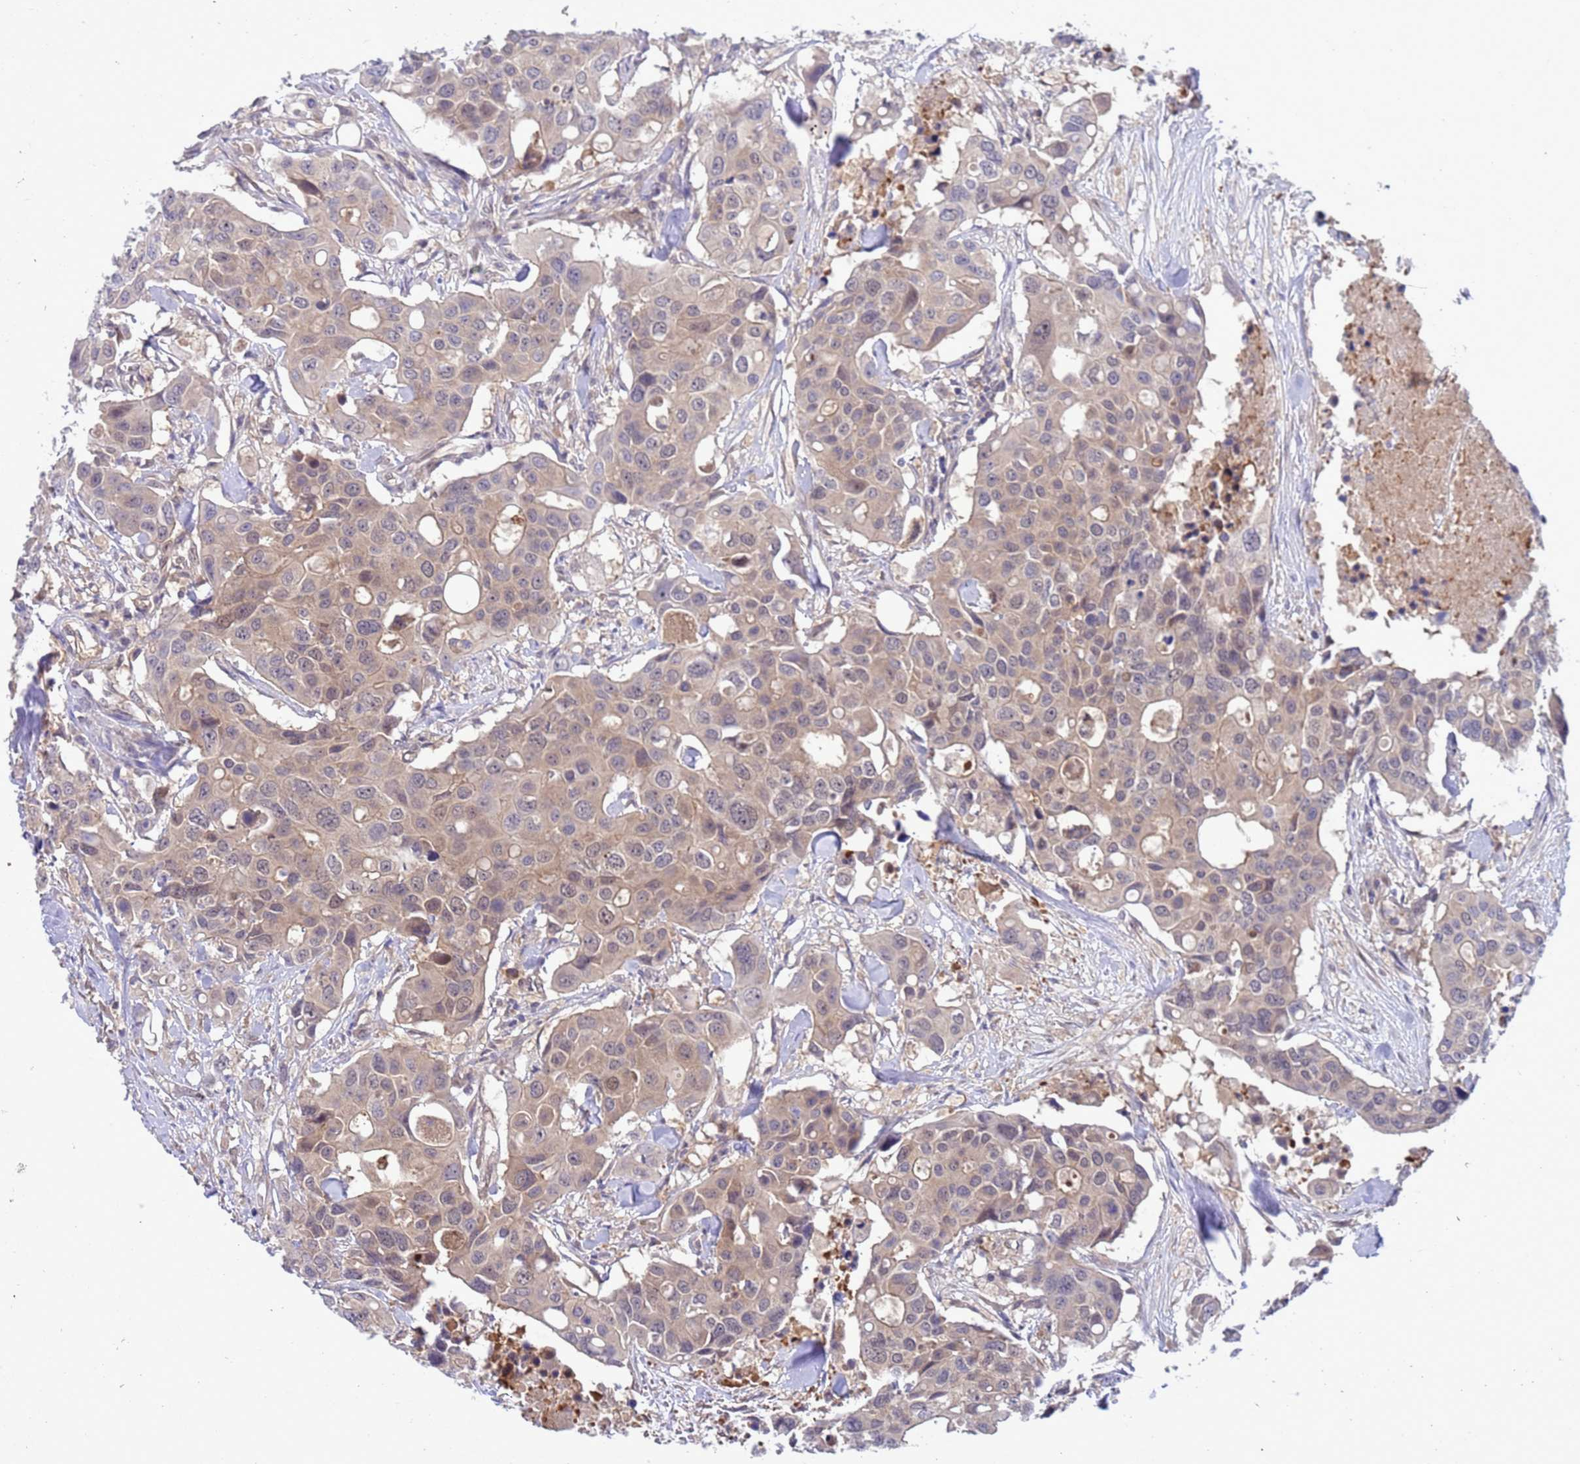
{"staining": {"intensity": "weak", "quantity": "25%-75%", "location": "cytoplasmic/membranous,nuclear"}, "tissue": "colorectal cancer", "cell_type": "Tumor cells", "image_type": "cancer", "snomed": [{"axis": "morphology", "description": "Adenocarcinoma, NOS"}, {"axis": "topography", "description": "Colon"}], "caption": "Adenocarcinoma (colorectal) tissue demonstrates weak cytoplasmic/membranous and nuclear staining in about 25%-75% of tumor cells", "gene": "ZNF461", "patient": {"sex": "male", "age": 77}}